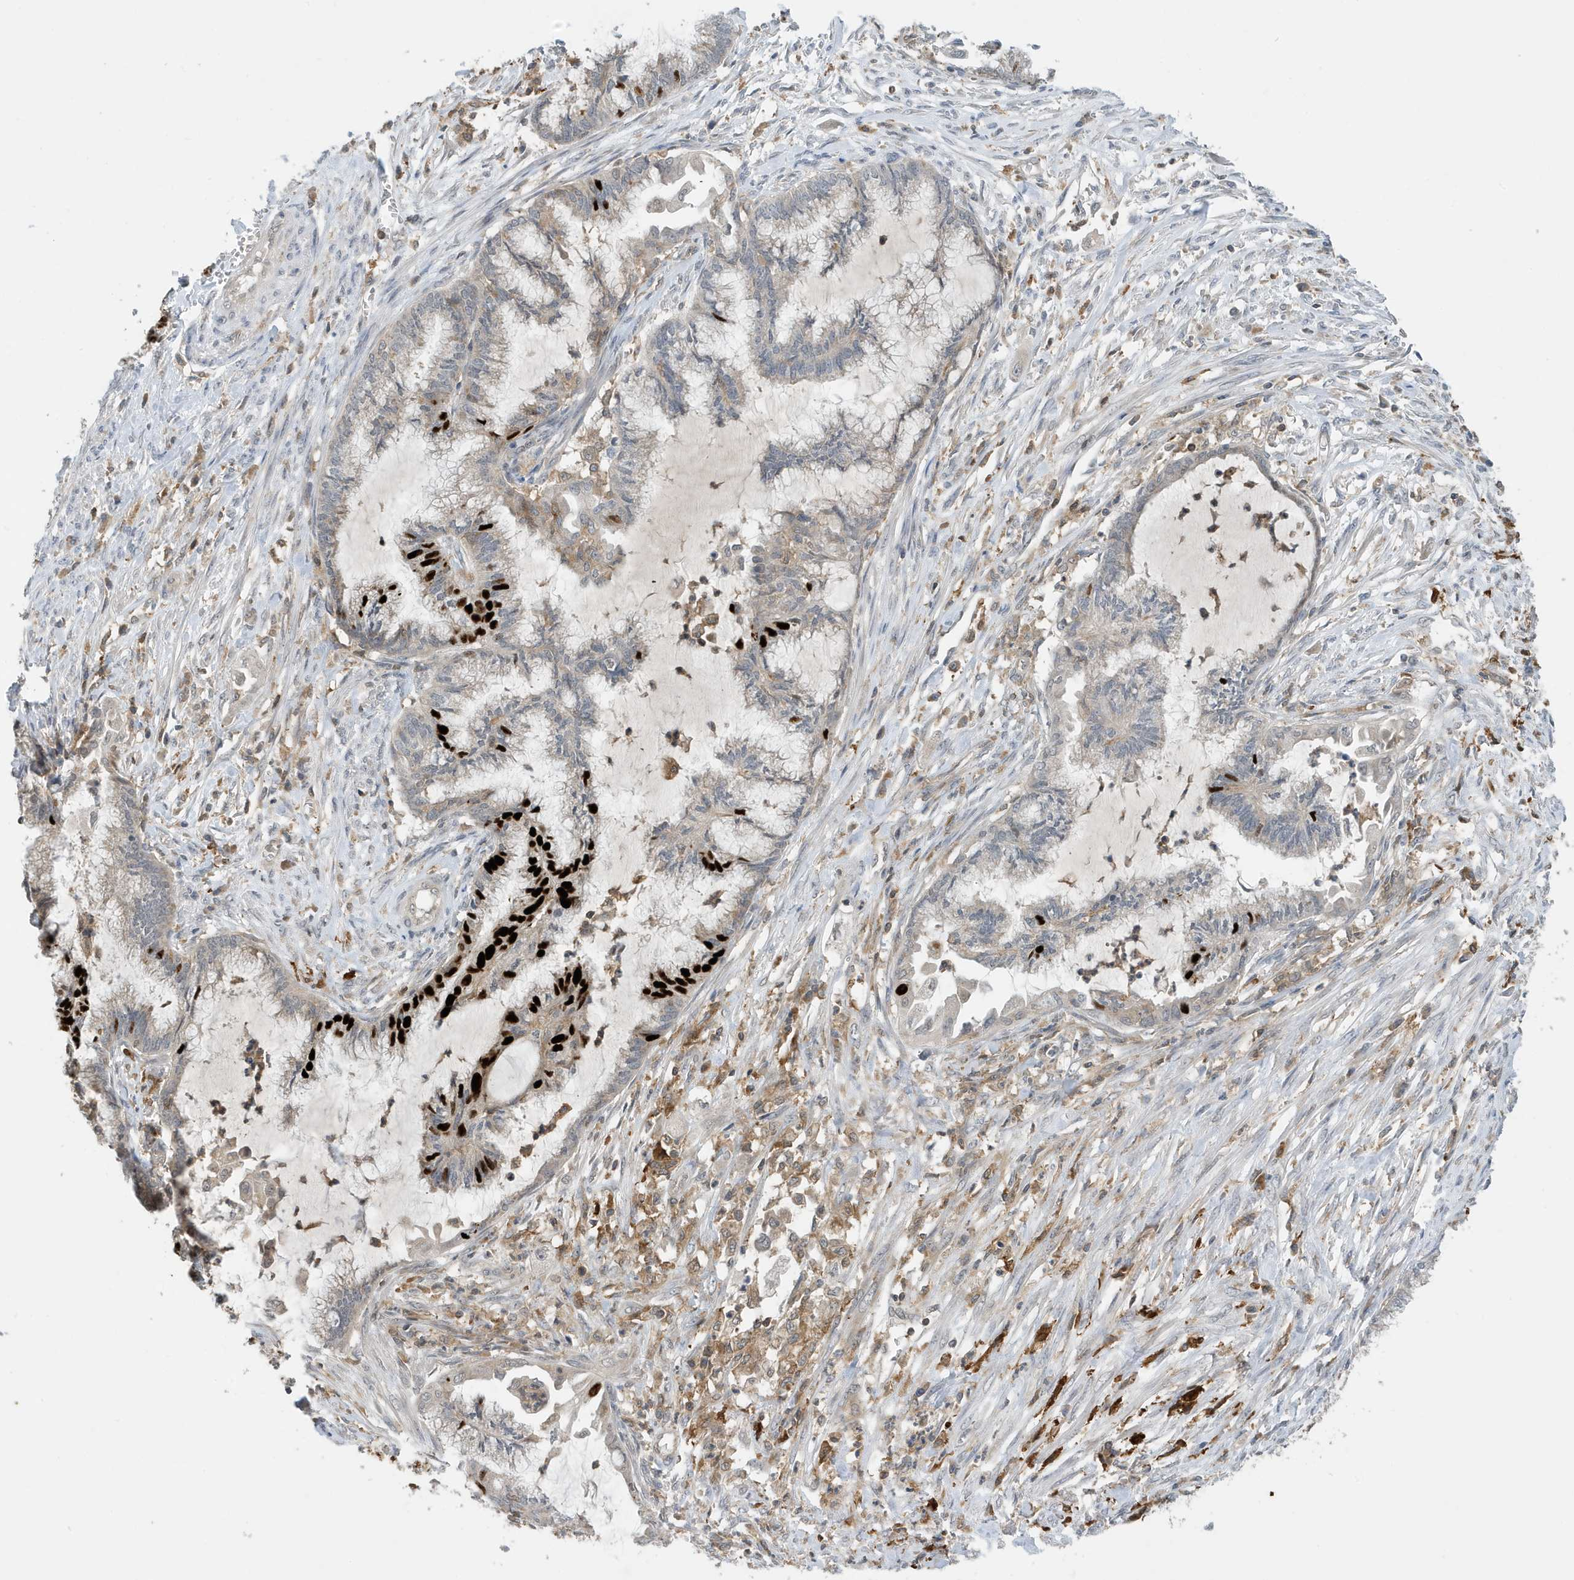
{"staining": {"intensity": "strong", "quantity": "<25%", "location": "nuclear"}, "tissue": "endometrial cancer", "cell_type": "Tumor cells", "image_type": "cancer", "snomed": [{"axis": "morphology", "description": "Adenocarcinoma, NOS"}, {"axis": "topography", "description": "Endometrium"}], "caption": "Immunohistochemistry (IHC) image of neoplastic tissue: endometrial cancer stained using immunohistochemistry displays medium levels of strong protein expression localized specifically in the nuclear of tumor cells, appearing as a nuclear brown color.", "gene": "NSUN3", "patient": {"sex": "female", "age": 86}}